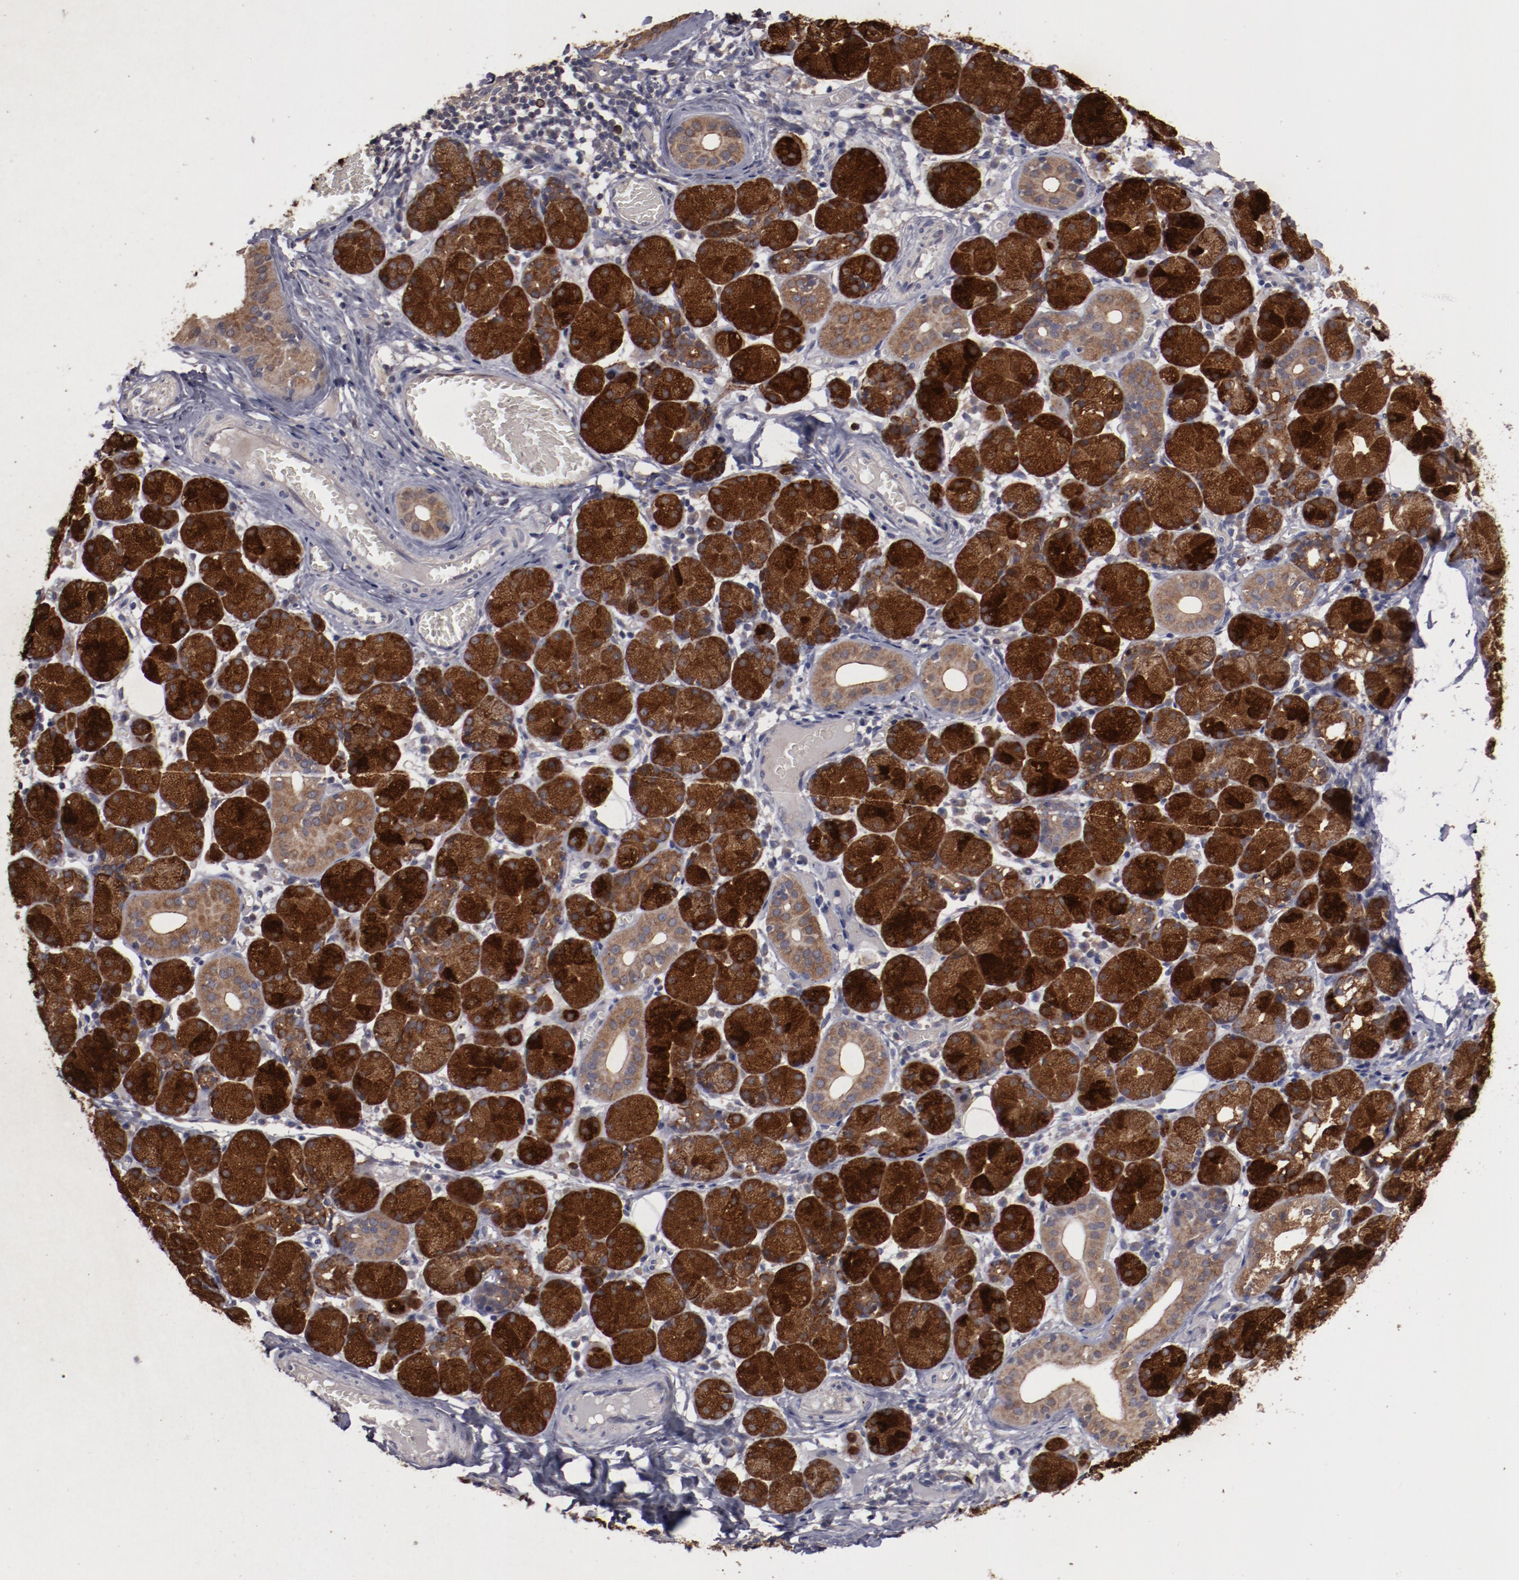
{"staining": {"intensity": "strong", "quantity": ">75%", "location": "cytoplasmic/membranous"}, "tissue": "salivary gland", "cell_type": "Glandular cells", "image_type": "normal", "snomed": [{"axis": "morphology", "description": "Normal tissue, NOS"}, {"axis": "topography", "description": "Salivary gland"}], "caption": "The immunohistochemical stain shows strong cytoplasmic/membranous expression in glandular cells of benign salivary gland. The staining was performed using DAB, with brown indicating positive protein expression. Nuclei are stained blue with hematoxylin.", "gene": "LRRC75B", "patient": {"sex": "female", "age": 24}}